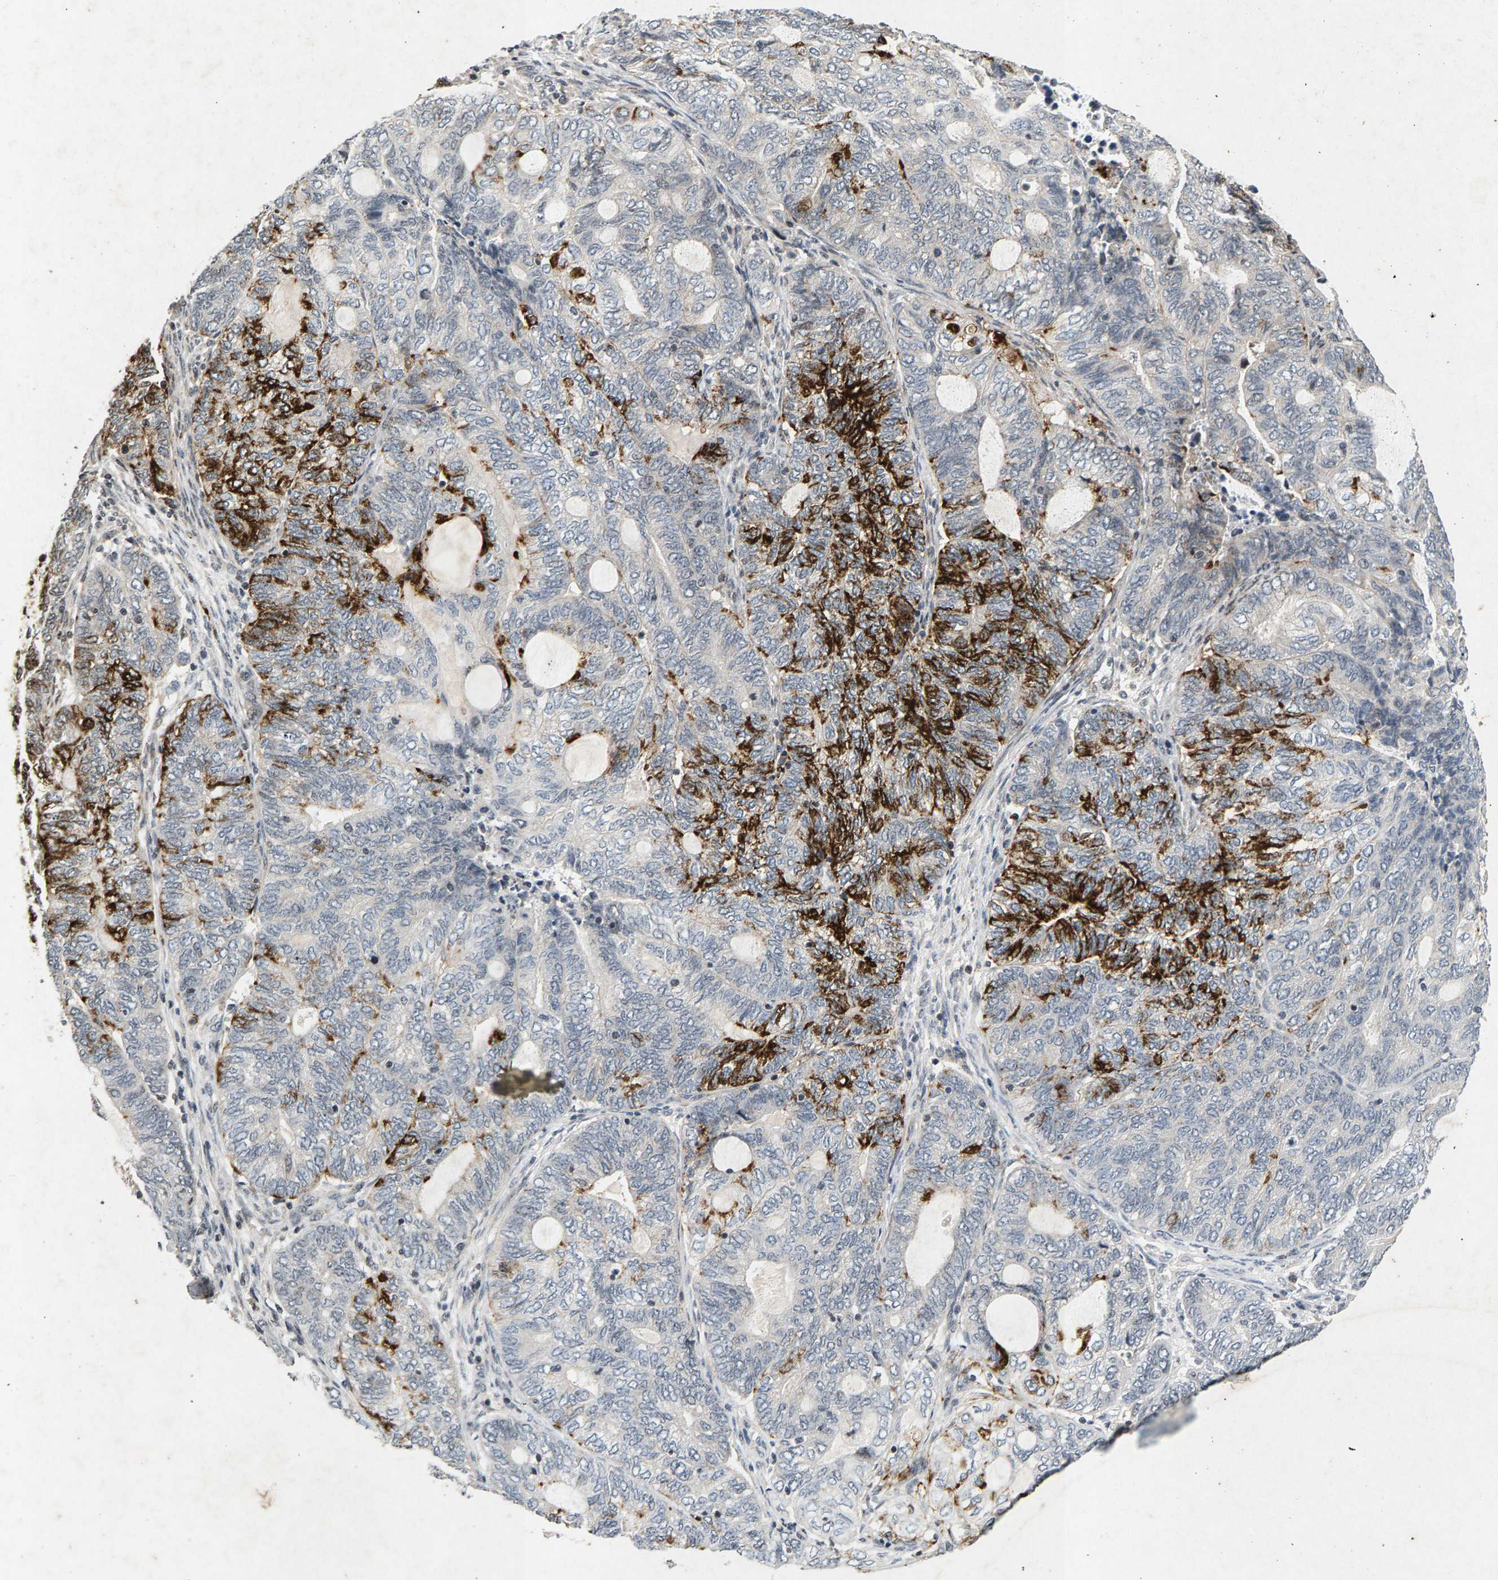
{"staining": {"intensity": "strong", "quantity": "<25%", "location": "cytoplasmic/membranous"}, "tissue": "endometrial cancer", "cell_type": "Tumor cells", "image_type": "cancer", "snomed": [{"axis": "morphology", "description": "Adenocarcinoma, NOS"}, {"axis": "topography", "description": "Uterus"}, {"axis": "topography", "description": "Endometrium"}], "caption": "DAB immunohistochemical staining of human endometrial cancer (adenocarcinoma) exhibits strong cytoplasmic/membranous protein expression in approximately <25% of tumor cells. (DAB IHC, brown staining for protein, blue staining for nuclei).", "gene": "ZPR1", "patient": {"sex": "female", "age": 70}}